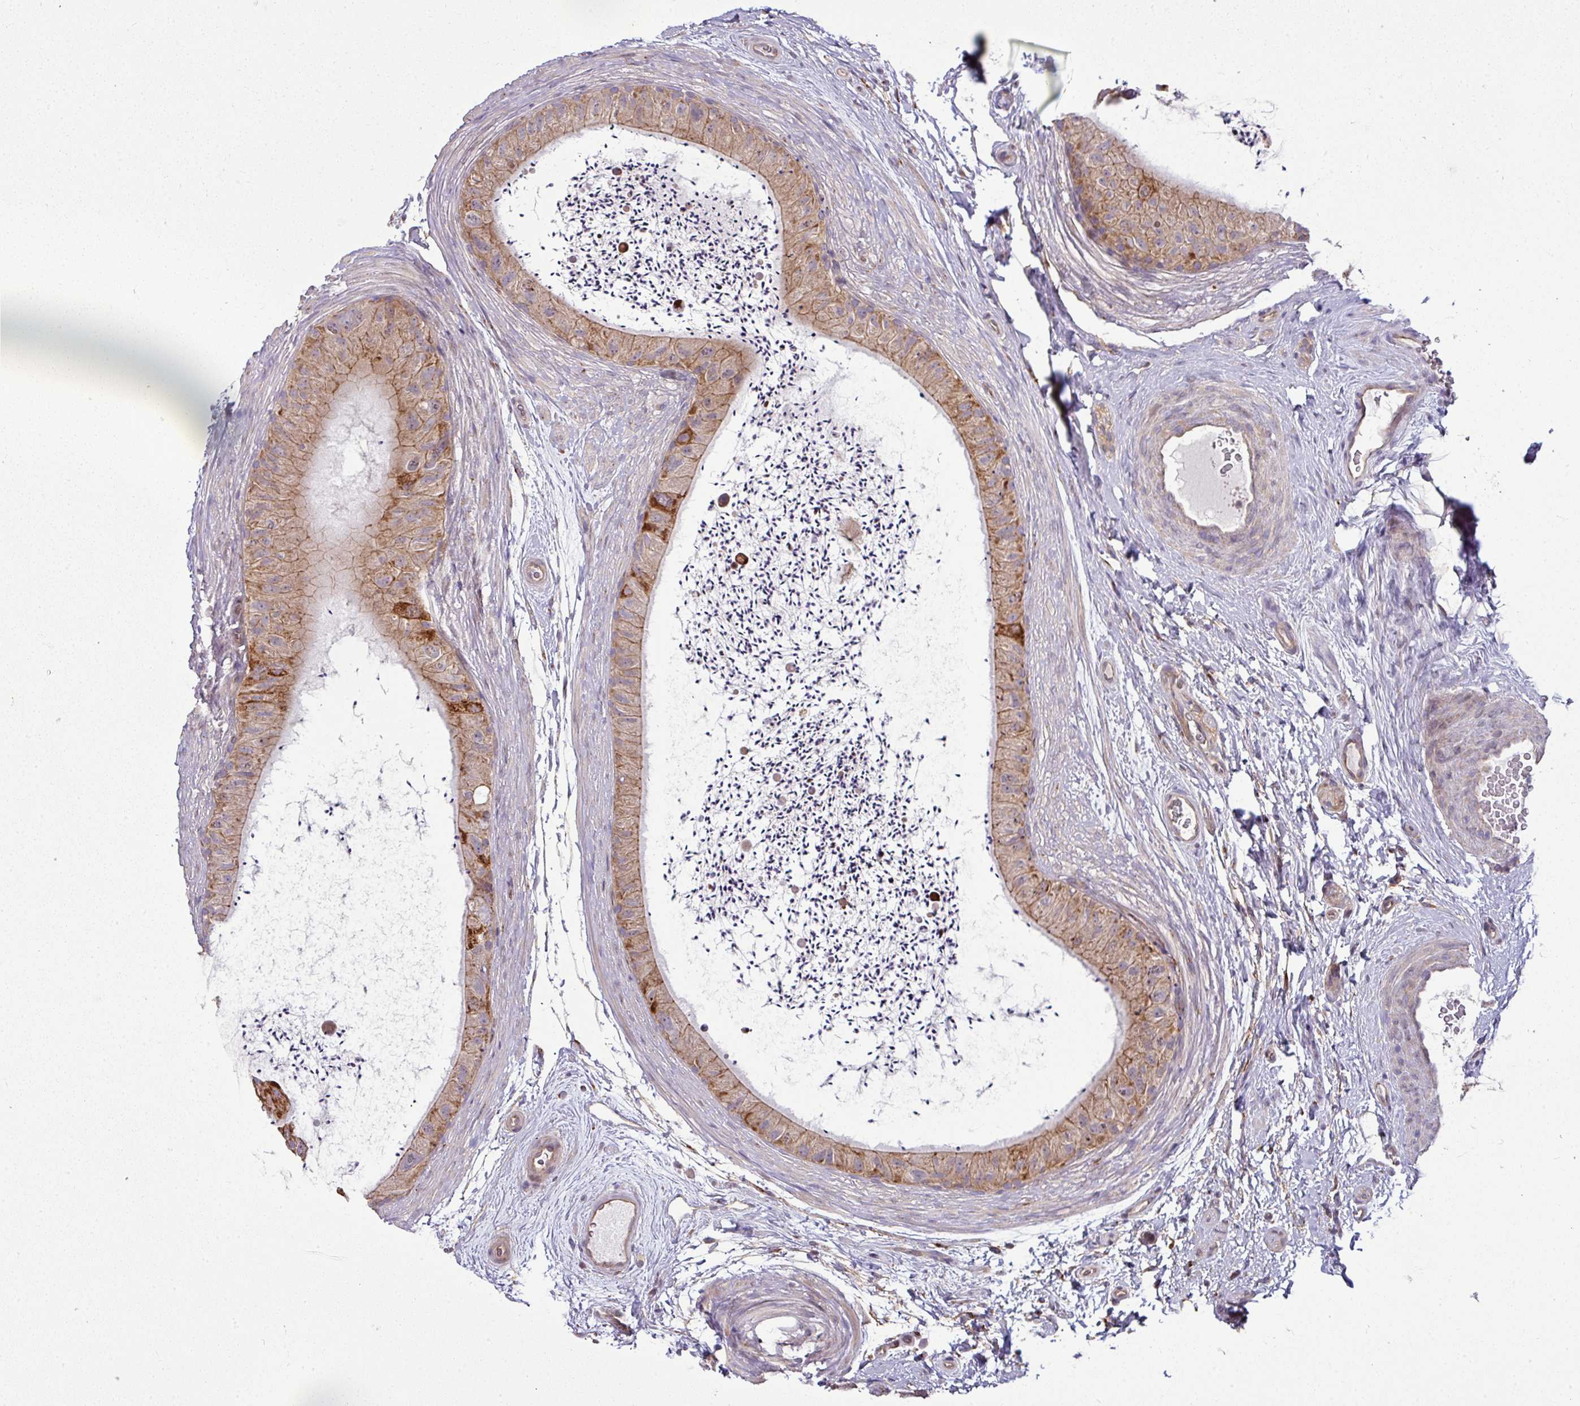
{"staining": {"intensity": "moderate", "quantity": ">75%", "location": "cytoplasmic/membranous"}, "tissue": "epididymis", "cell_type": "Glandular cells", "image_type": "normal", "snomed": [{"axis": "morphology", "description": "Normal tissue, NOS"}, {"axis": "topography", "description": "Epididymis"}], "caption": "The histopathology image demonstrates staining of normal epididymis, revealing moderate cytoplasmic/membranous protein positivity (brown color) within glandular cells. (Brightfield microscopy of DAB IHC at high magnification).", "gene": "TIMMDC1", "patient": {"sex": "male", "age": 50}}